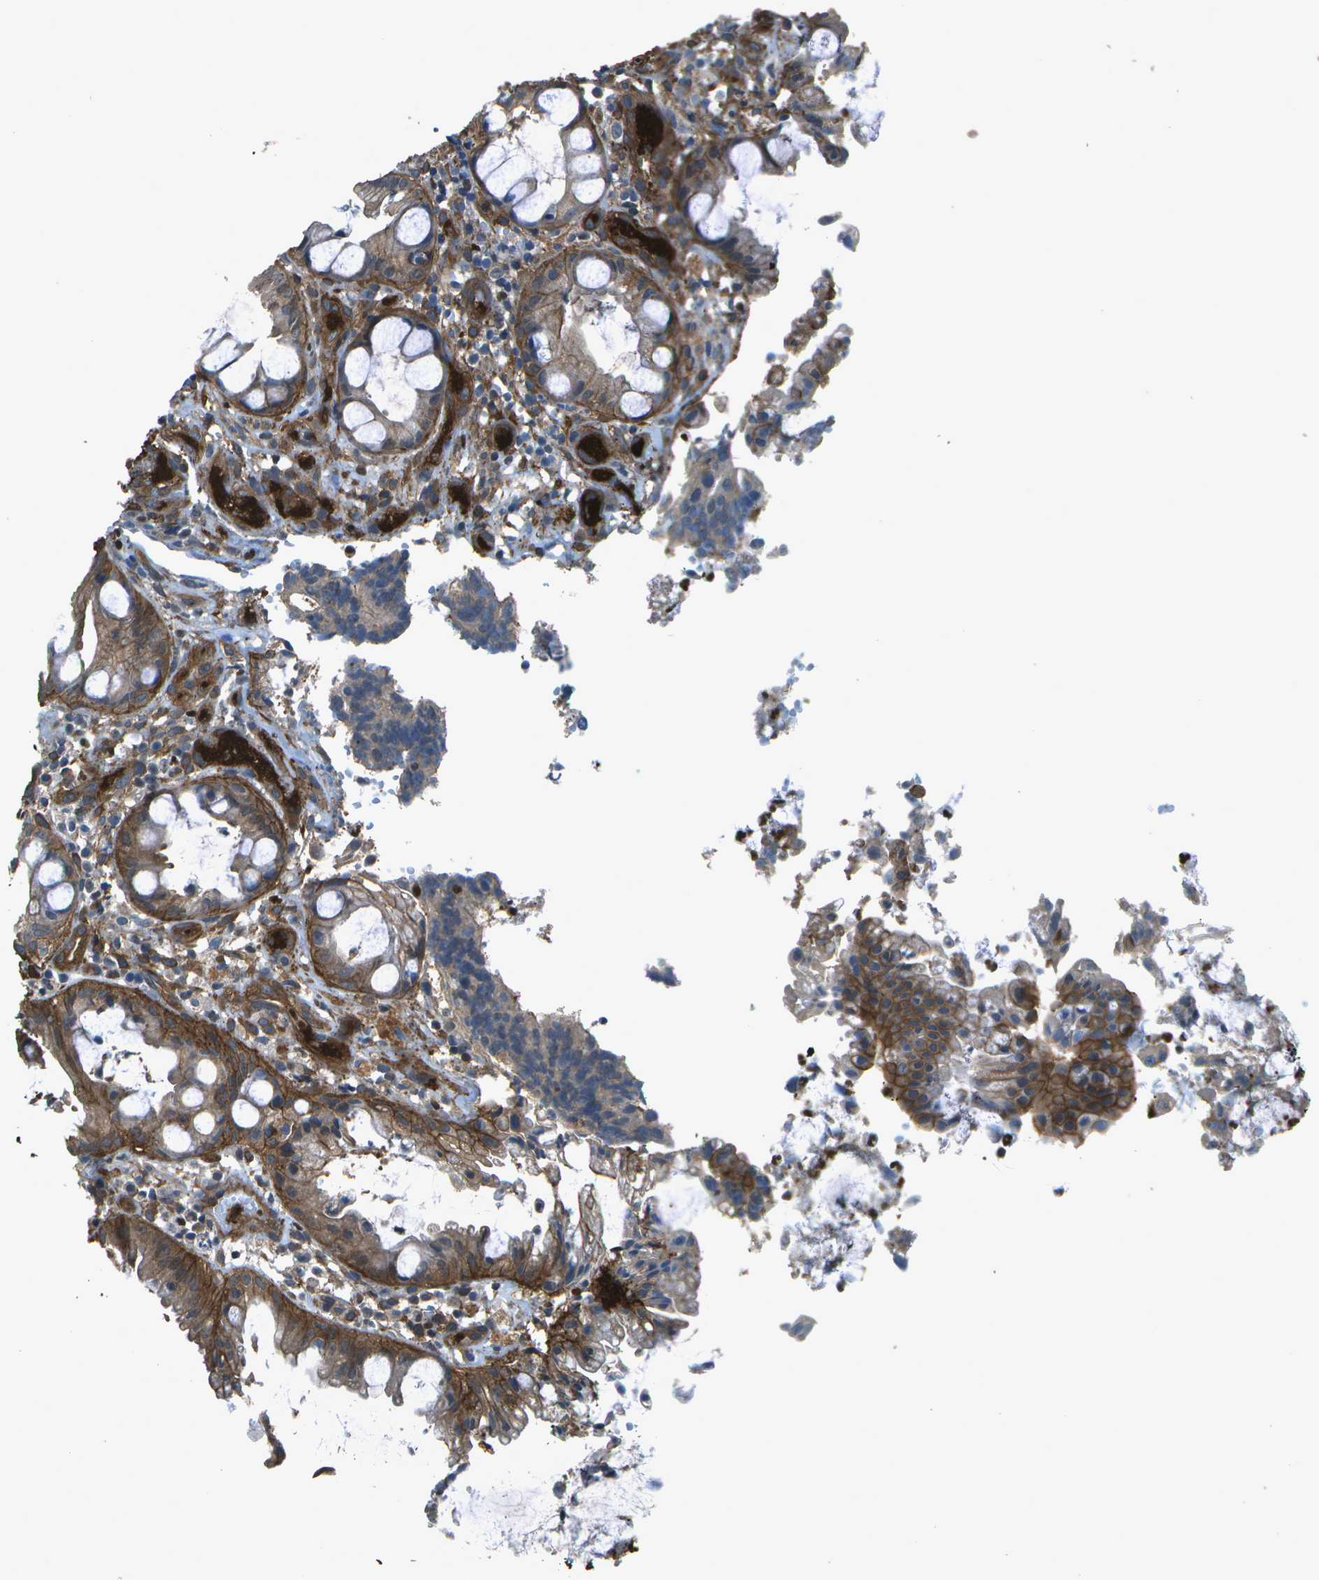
{"staining": {"intensity": "moderate", "quantity": ">75%", "location": "cytoplasmic/membranous"}, "tissue": "colorectal cancer", "cell_type": "Tumor cells", "image_type": "cancer", "snomed": [{"axis": "morphology", "description": "Adenocarcinoma, NOS"}, {"axis": "topography", "description": "Colon"}], "caption": "High-magnification brightfield microscopy of colorectal adenocarcinoma stained with DAB (brown) and counterstained with hematoxylin (blue). tumor cells exhibit moderate cytoplasmic/membranous expression is appreciated in about>75% of cells. (DAB (3,3'-diaminobenzidine) = brown stain, brightfield microscopy at high magnification).", "gene": "PDLIM1", "patient": {"sex": "female", "age": 57}}